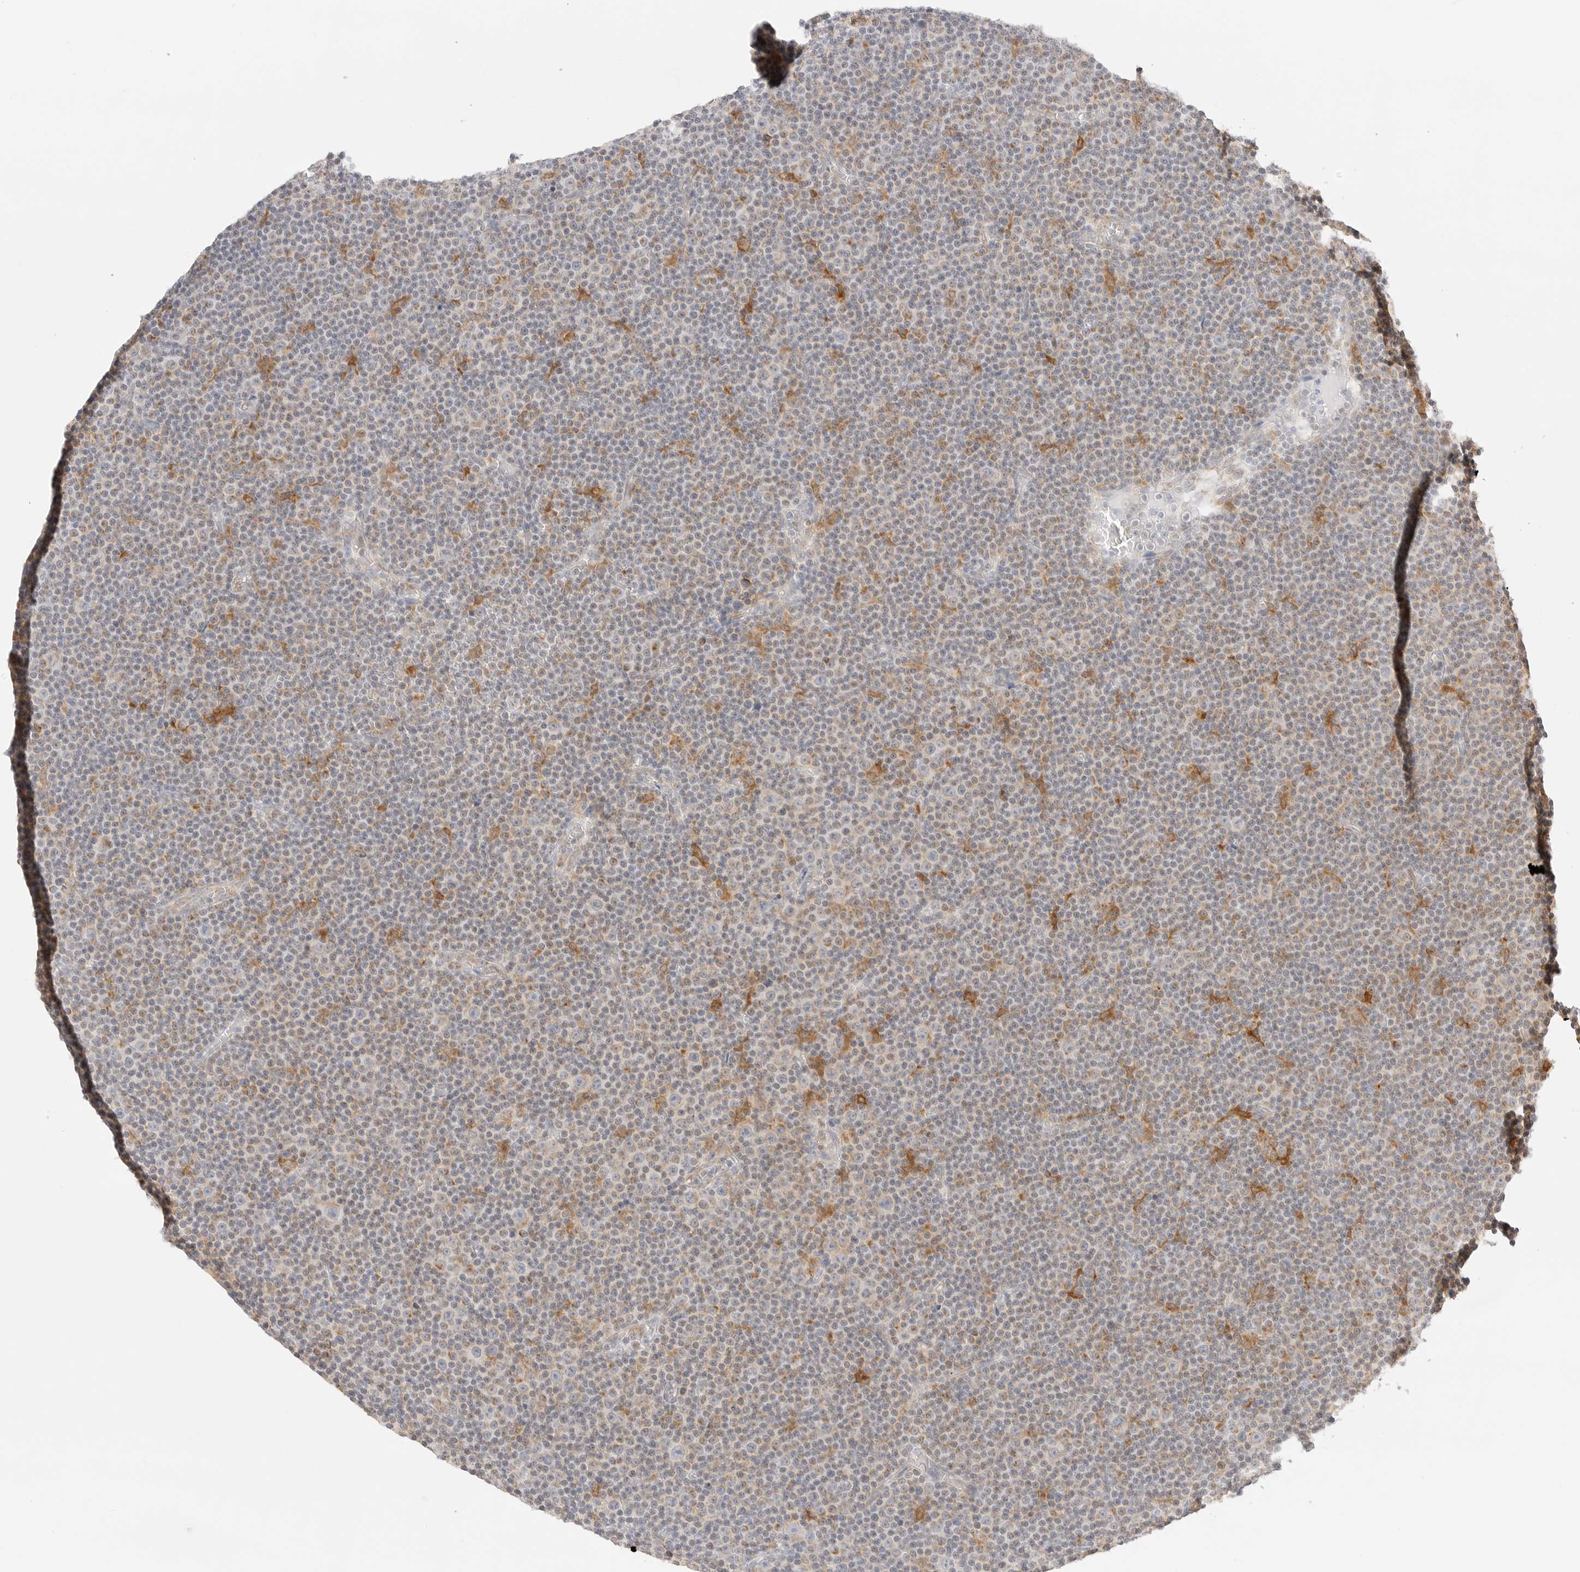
{"staining": {"intensity": "negative", "quantity": "none", "location": "none"}, "tissue": "lymphoma", "cell_type": "Tumor cells", "image_type": "cancer", "snomed": [{"axis": "morphology", "description": "Malignant lymphoma, non-Hodgkin's type, Low grade"}, {"axis": "topography", "description": "Lymph node"}], "caption": "This is an immunohistochemistry (IHC) micrograph of lymphoma. There is no staining in tumor cells.", "gene": "ERO1B", "patient": {"sex": "female", "age": 67}}